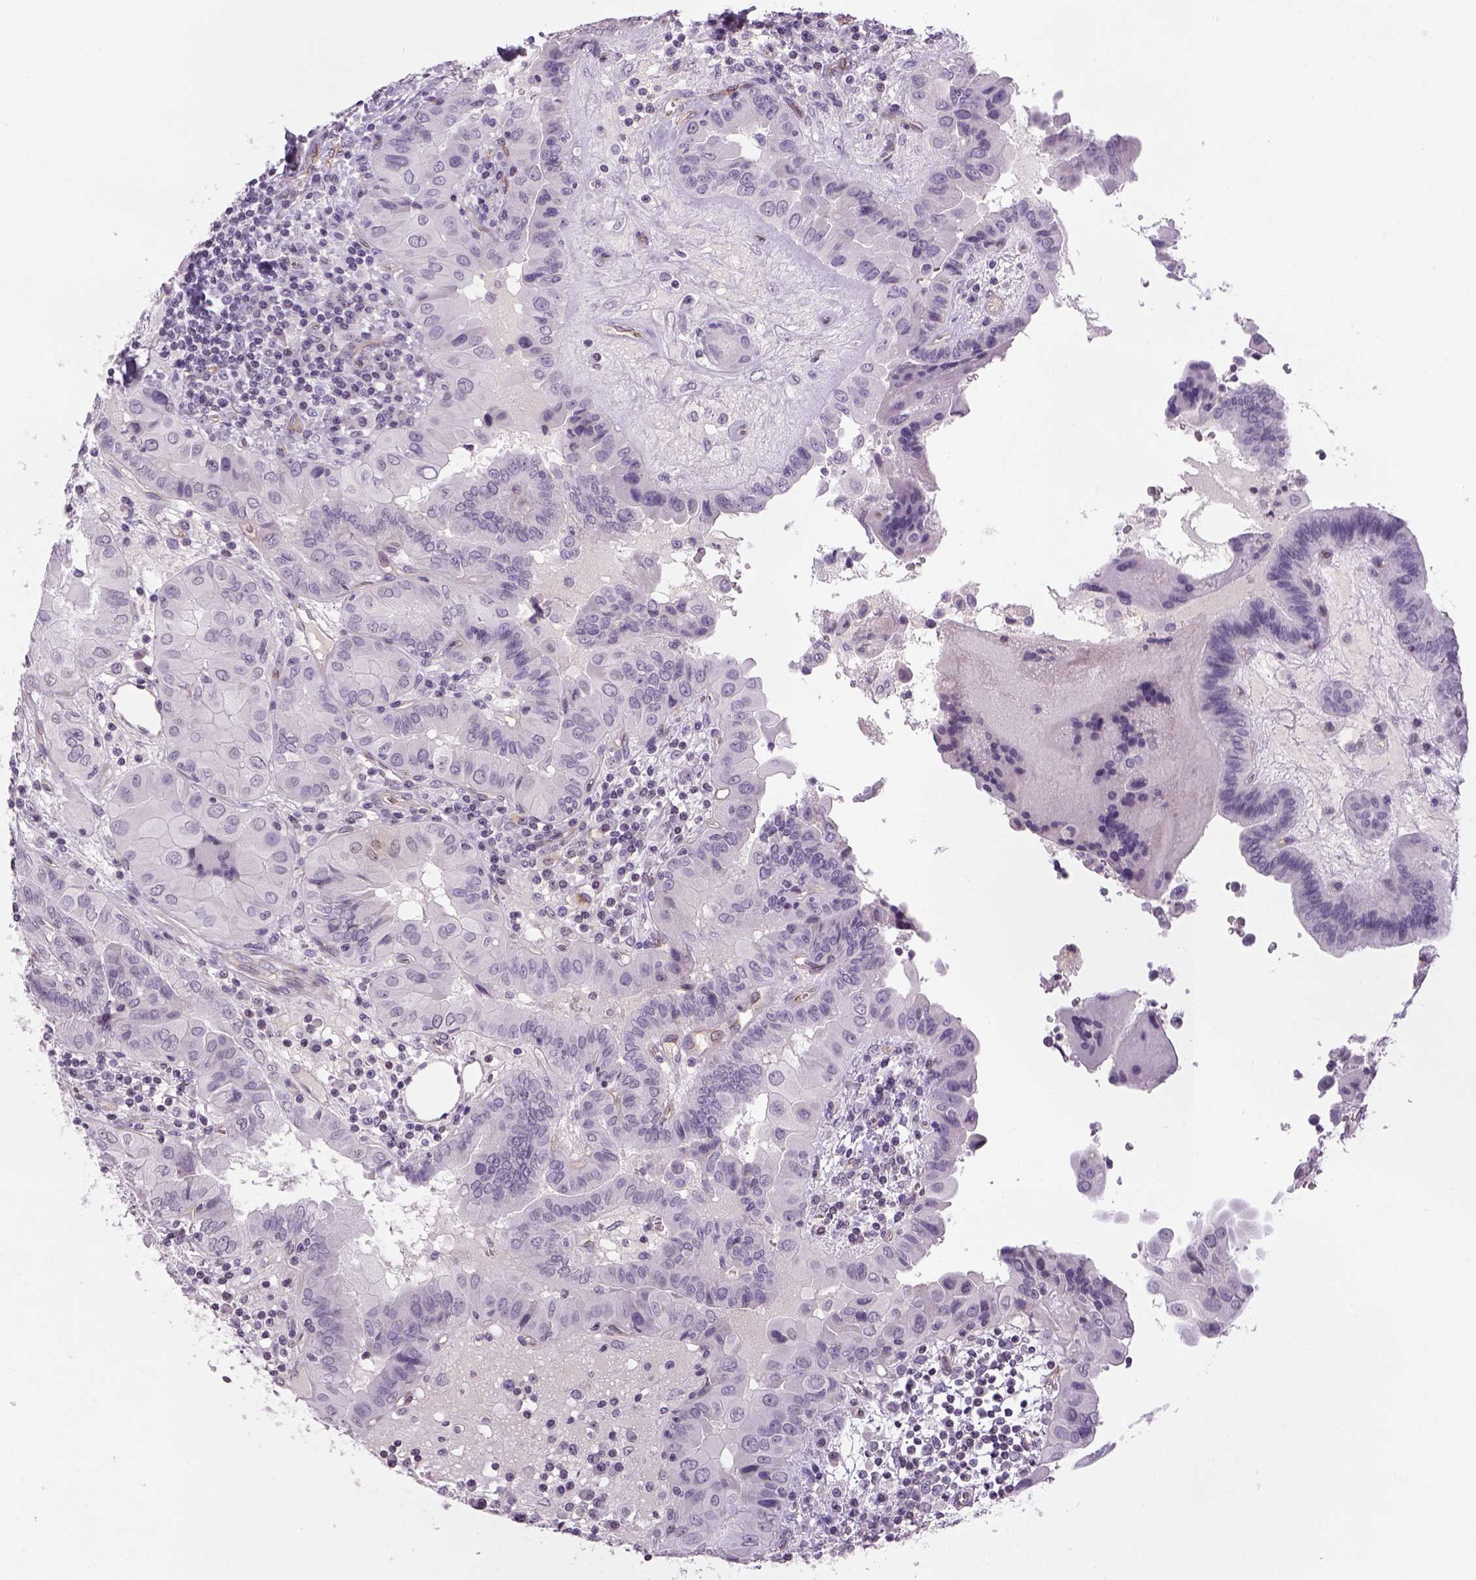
{"staining": {"intensity": "negative", "quantity": "none", "location": "none"}, "tissue": "thyroid cancer", "cell_type": "Tumor cells", "image_type": "cancer", "snomed": [{"axis": "morphology", "description": "Papillary adenocarcinoma, NOS"}, {"axis": "topography", "description": "Thyroid gland"}], "caption": "An IHC micrograph of papillary adenocarcinoma (thyroid) is shown. There is no staining in tumor cells of papillary adenocarcinoma (thyroid).", "gene": "PRRT1", "patient": {"sex": "female", "age": 37}}